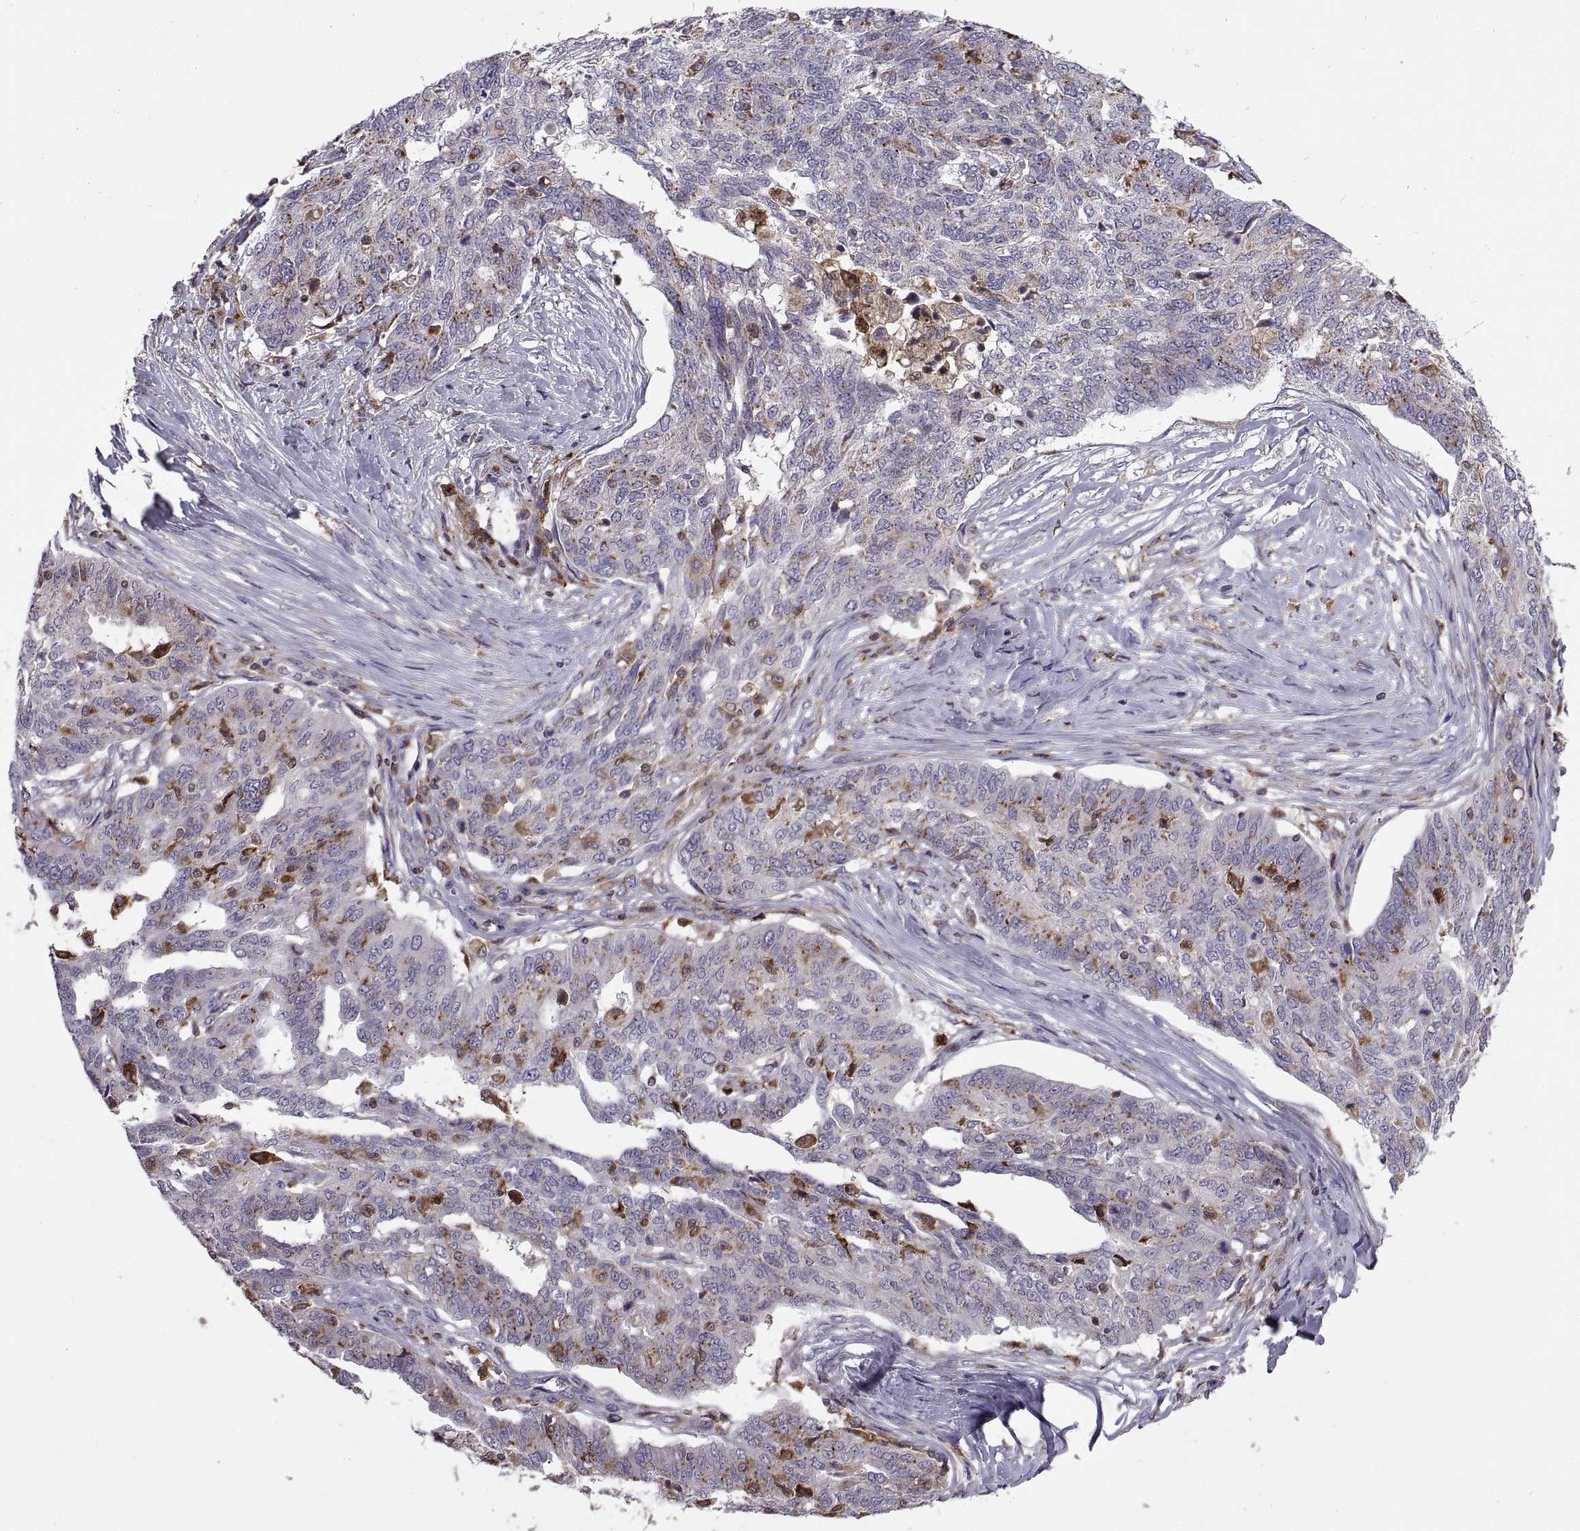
{"staining": {"intensity": "weak", "quantity": "<25%", "location": "cytoplasmic/membranous"}, "tissue": "ovarian cancer", "cell_type": "Tumor cells", "image_type": "cancer", "snomed": [{"axis": "morphology", "description": "Cystadenocarcinoma, serous, NOS"}, {"axis": "topography", "description": "Ovary"}], "caption": "Tumor cells are negative for protein expression in human serous cystadenocarcinoma (ovarian).", "gene": "ACAP1", "patient": {"sex": "female", "age": 67}}